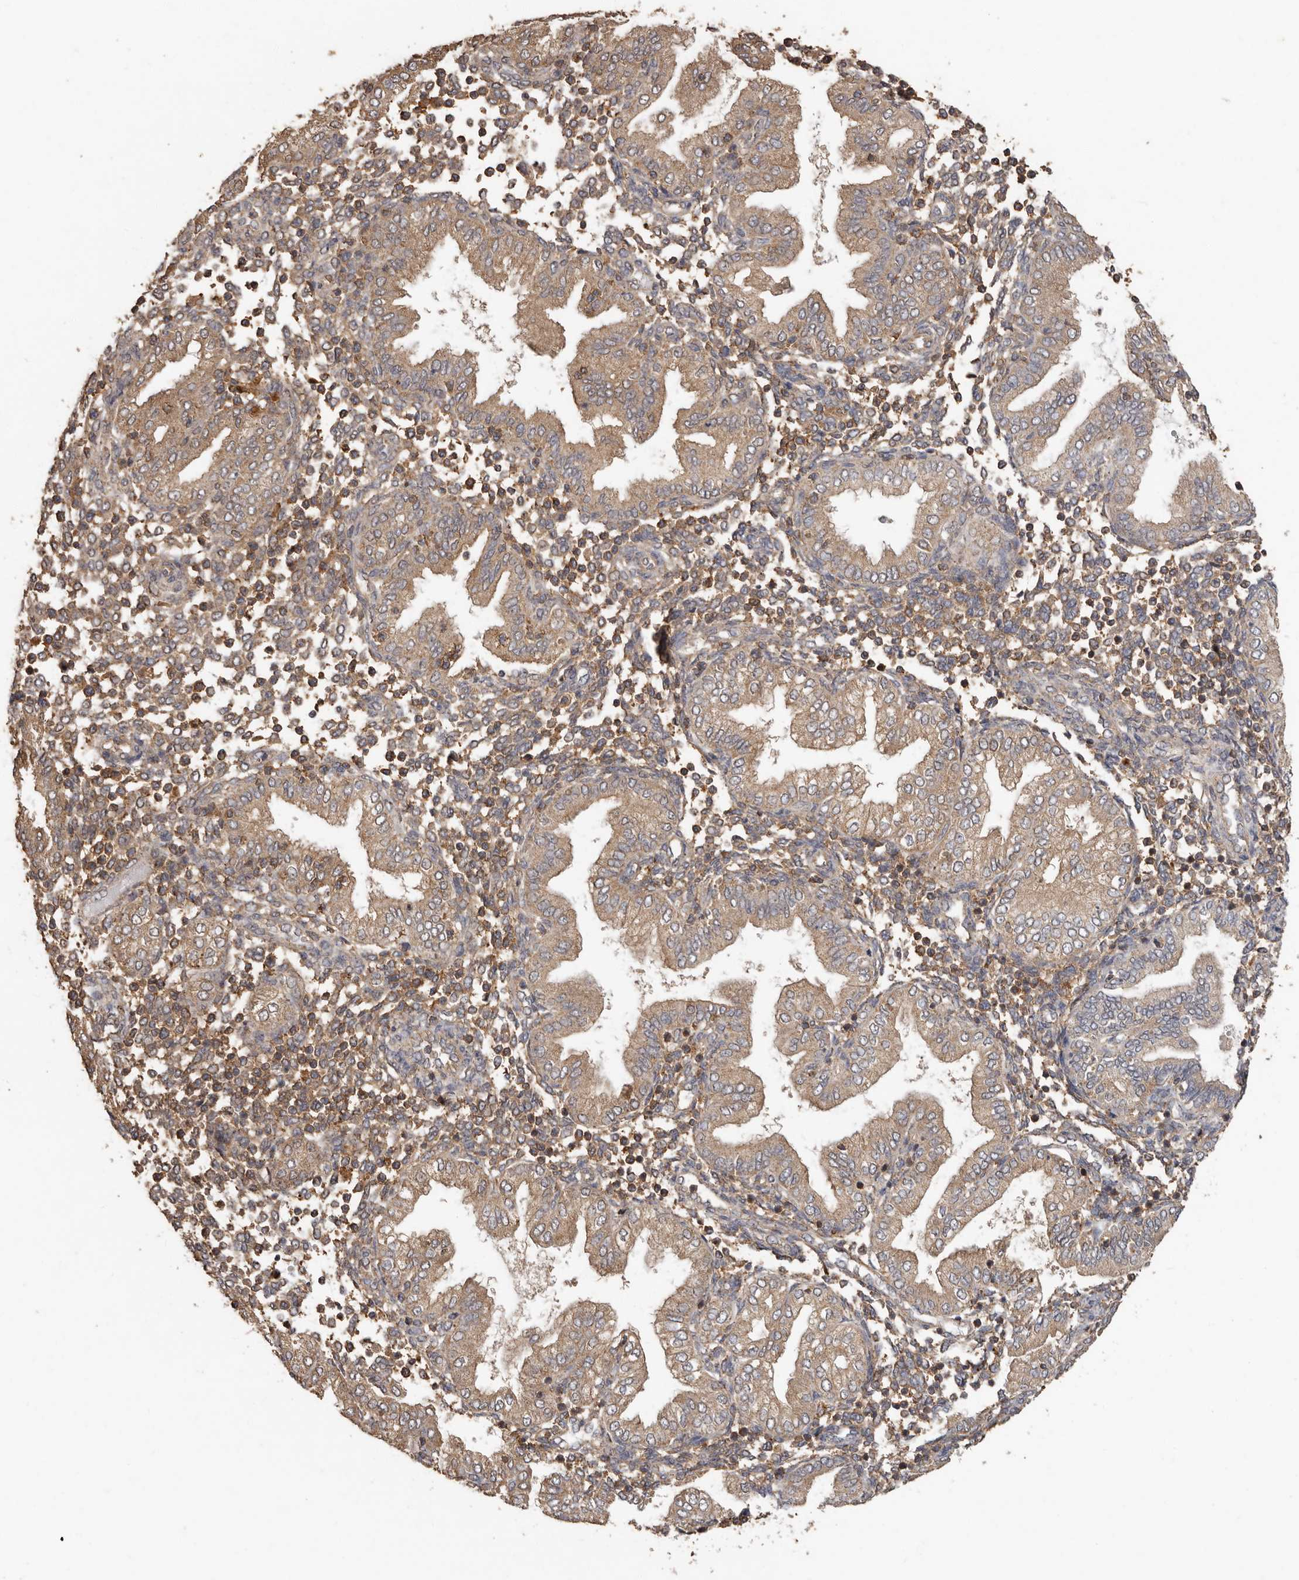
{"staining": {"intensity": "moderate", "quantity": "25%-75%", "location": "cytoplasmic/membranous"}, "tissue": "endometrium", "cell_type": "Cells in endometrial stroma", "image_type": "normal", "snomed": [{"axis": "morphology", "description": "Normal tissue, NOS"}, {"axis": "topography", "description": "Endometrium"}], "caption": "Moderate cytoplasmic/membranous staining is seen in approximately 25%-75% of cells in endometrial stroma in unremarkable endometrium.", "gene": "RWDD1", "patient": {"sex": "female", "age": 53}}